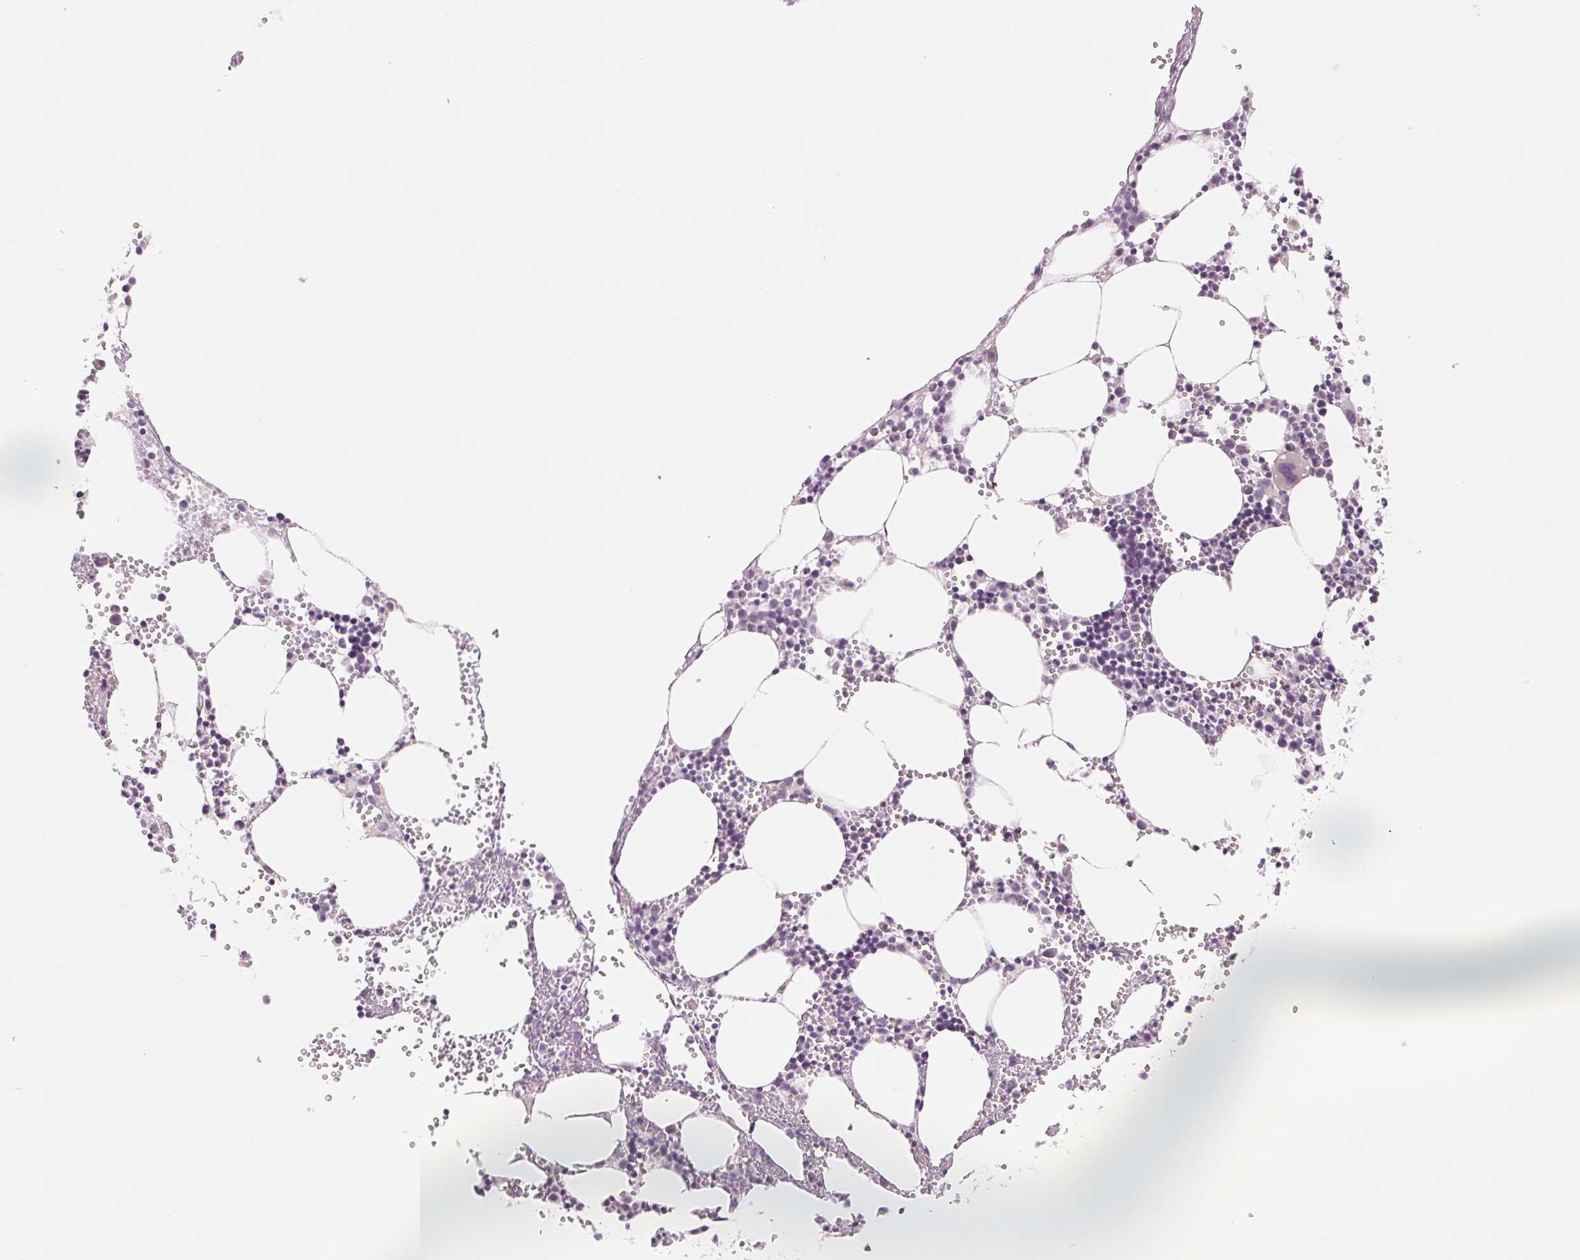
{"staining": {"intensity": "negative", "quantity": "none", "location": "none"}, "tissue": "bone marrow", "cell_type": "Hematopoietic cells", "image_type": "normal", "snomed": [{"axis": "morphology", "description": "Normal tissue, NOS"}, {"axis": "topography", "description": "Bone marrow"}], "caption": "The photomicrograph shows no significant expression in hematopoietic cells of bone marrow.", "gene": "CCDC168", "patient": {"sex": "male", "age": 89}}